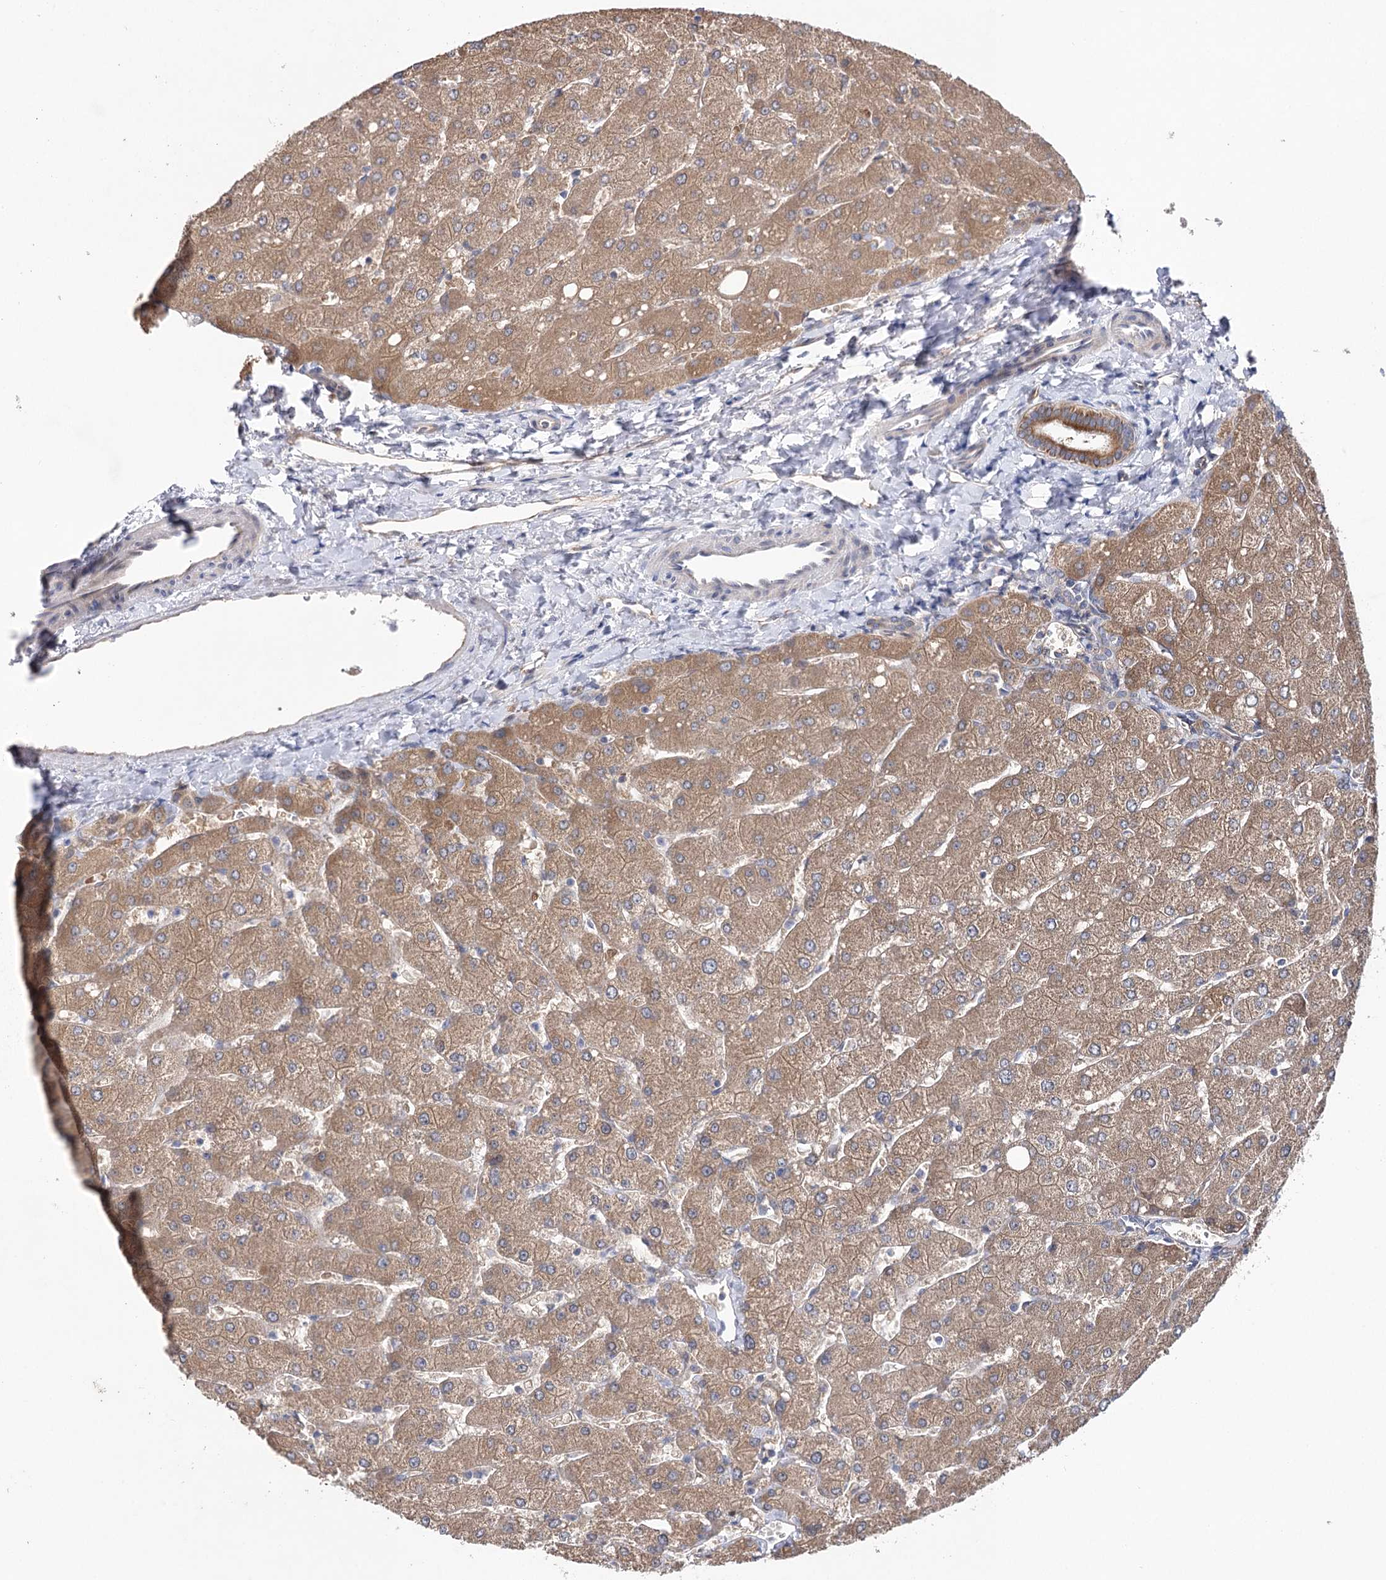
{"staining": {"intensity": "moderate", "quantity": ">75%", "location": "cytoplasmic/membranous"}, "tissue": "liver", "cell_type": "Cholangiocytes", "image_type": "normal", "snomed": [{"axis": "morphology", "description": "Normal tissue, NOS"}, {"axis": "topography", "description": "Liver"}], "caption": "A high-resolution histopathology image shows IHC staining of benign liver, which exhibits moderate cytoplasmic/membranous expression in approximately >75% of cholangiocytes.", "gene": "LRRC14B", "patient": {"sex": "male", "age": 55}}